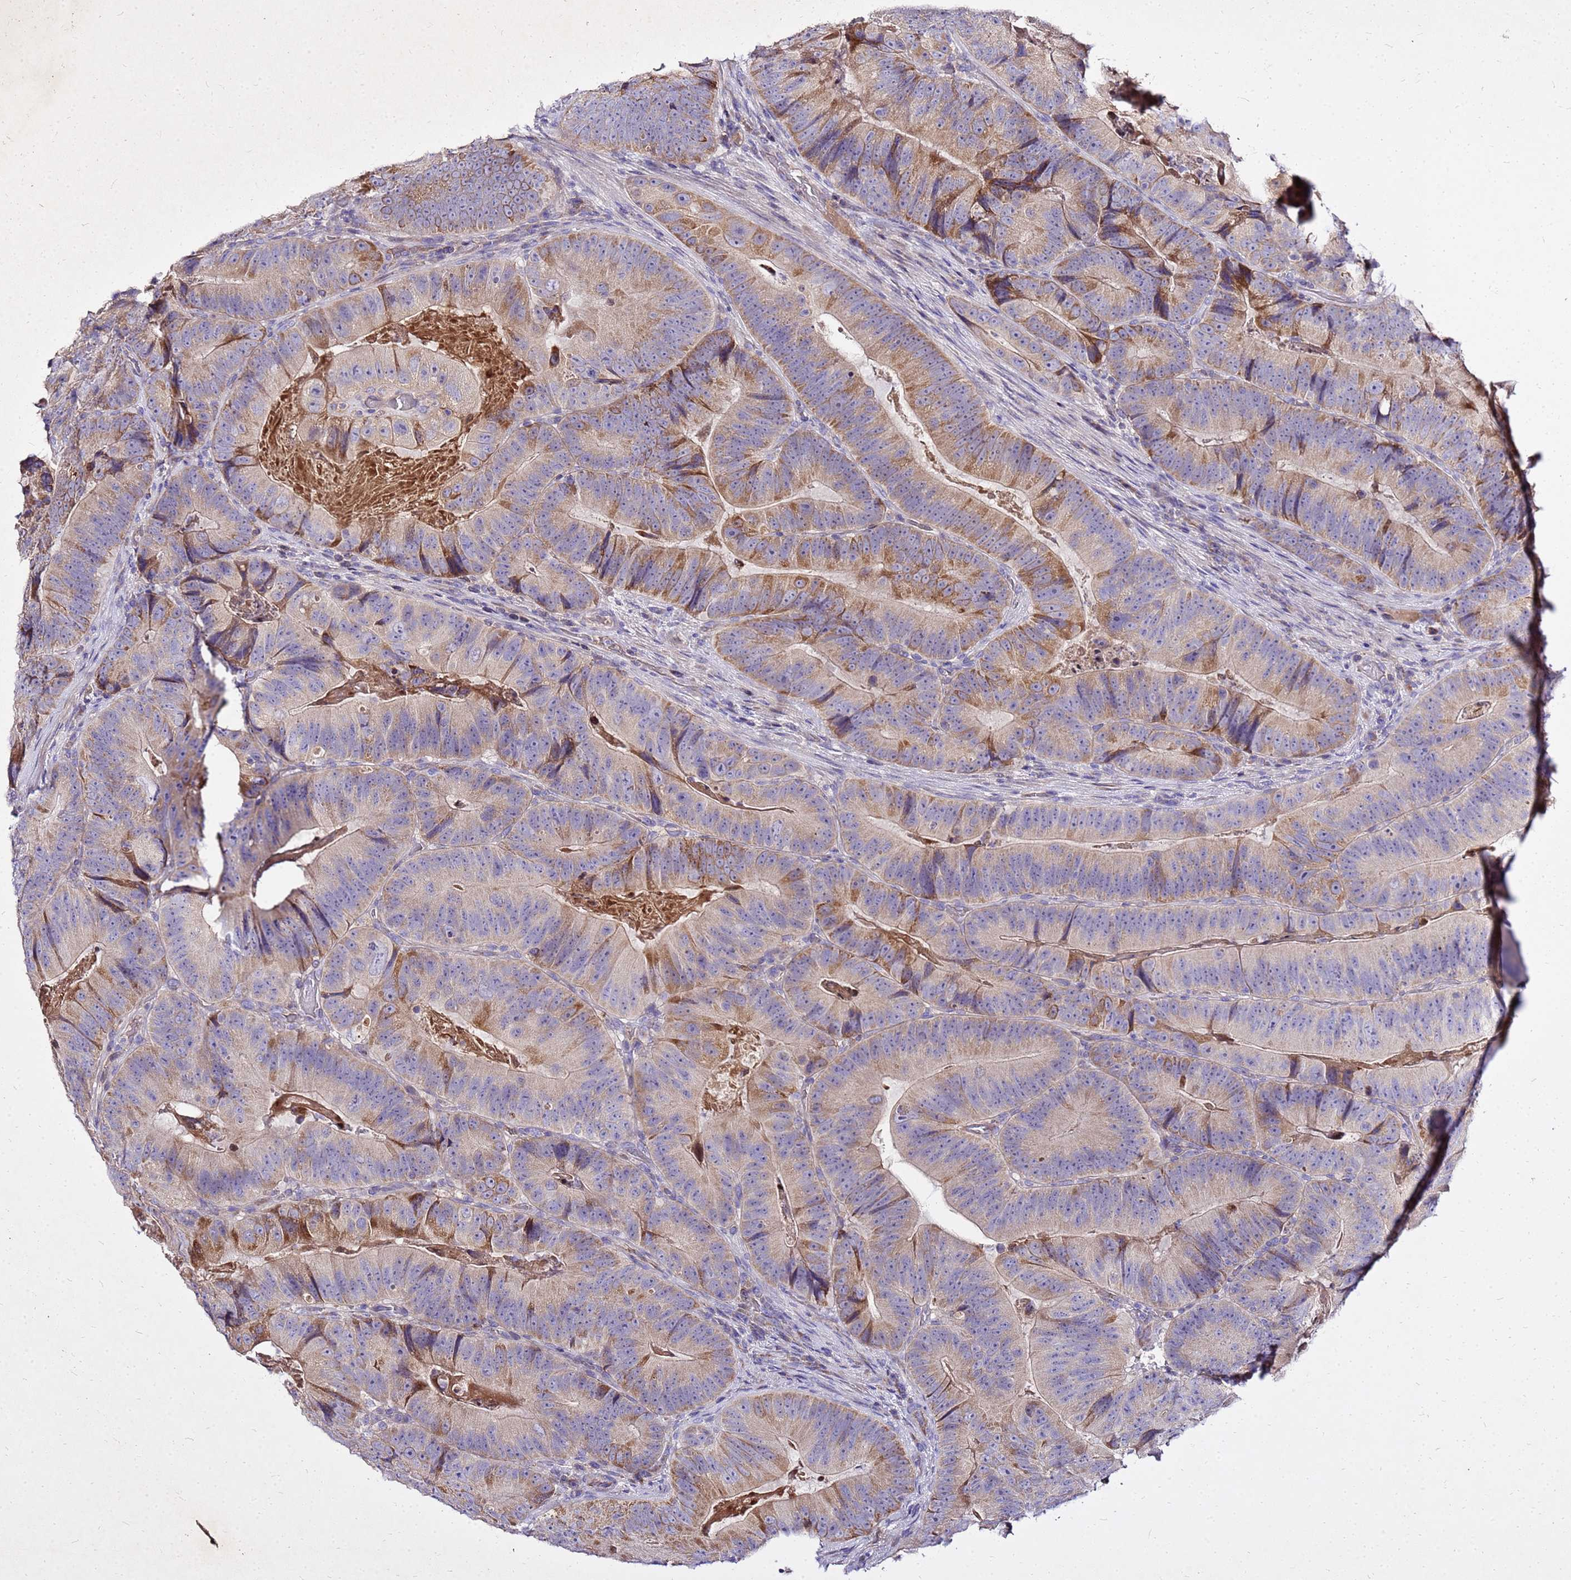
{"staining": {"intensity": "moderate", "quantity": "25%-75%", "location": "cytoplasmic/membranous"}, "tissue": "colorectal cancer", "cell_type": "Tumor cells", "image_type": "cancer", "snomed": [{"axis": "morphology", "description": "Adenocarcinoma, NOS"}, {"axis": "topography", "description": "Colon"}], "caption": "A high-resolution photomicrograph shows immunohistochemistry (IHC) staining of adenocarcinoma (colorectal), which displays moderate cytoplasmic/membranous staining in about 25%-75% of tumor cells. (DAB = brown stain, brightfield microscopy at high magnification).", "gene": "COX14", "patient": {"sex": "female", "age": 86}}